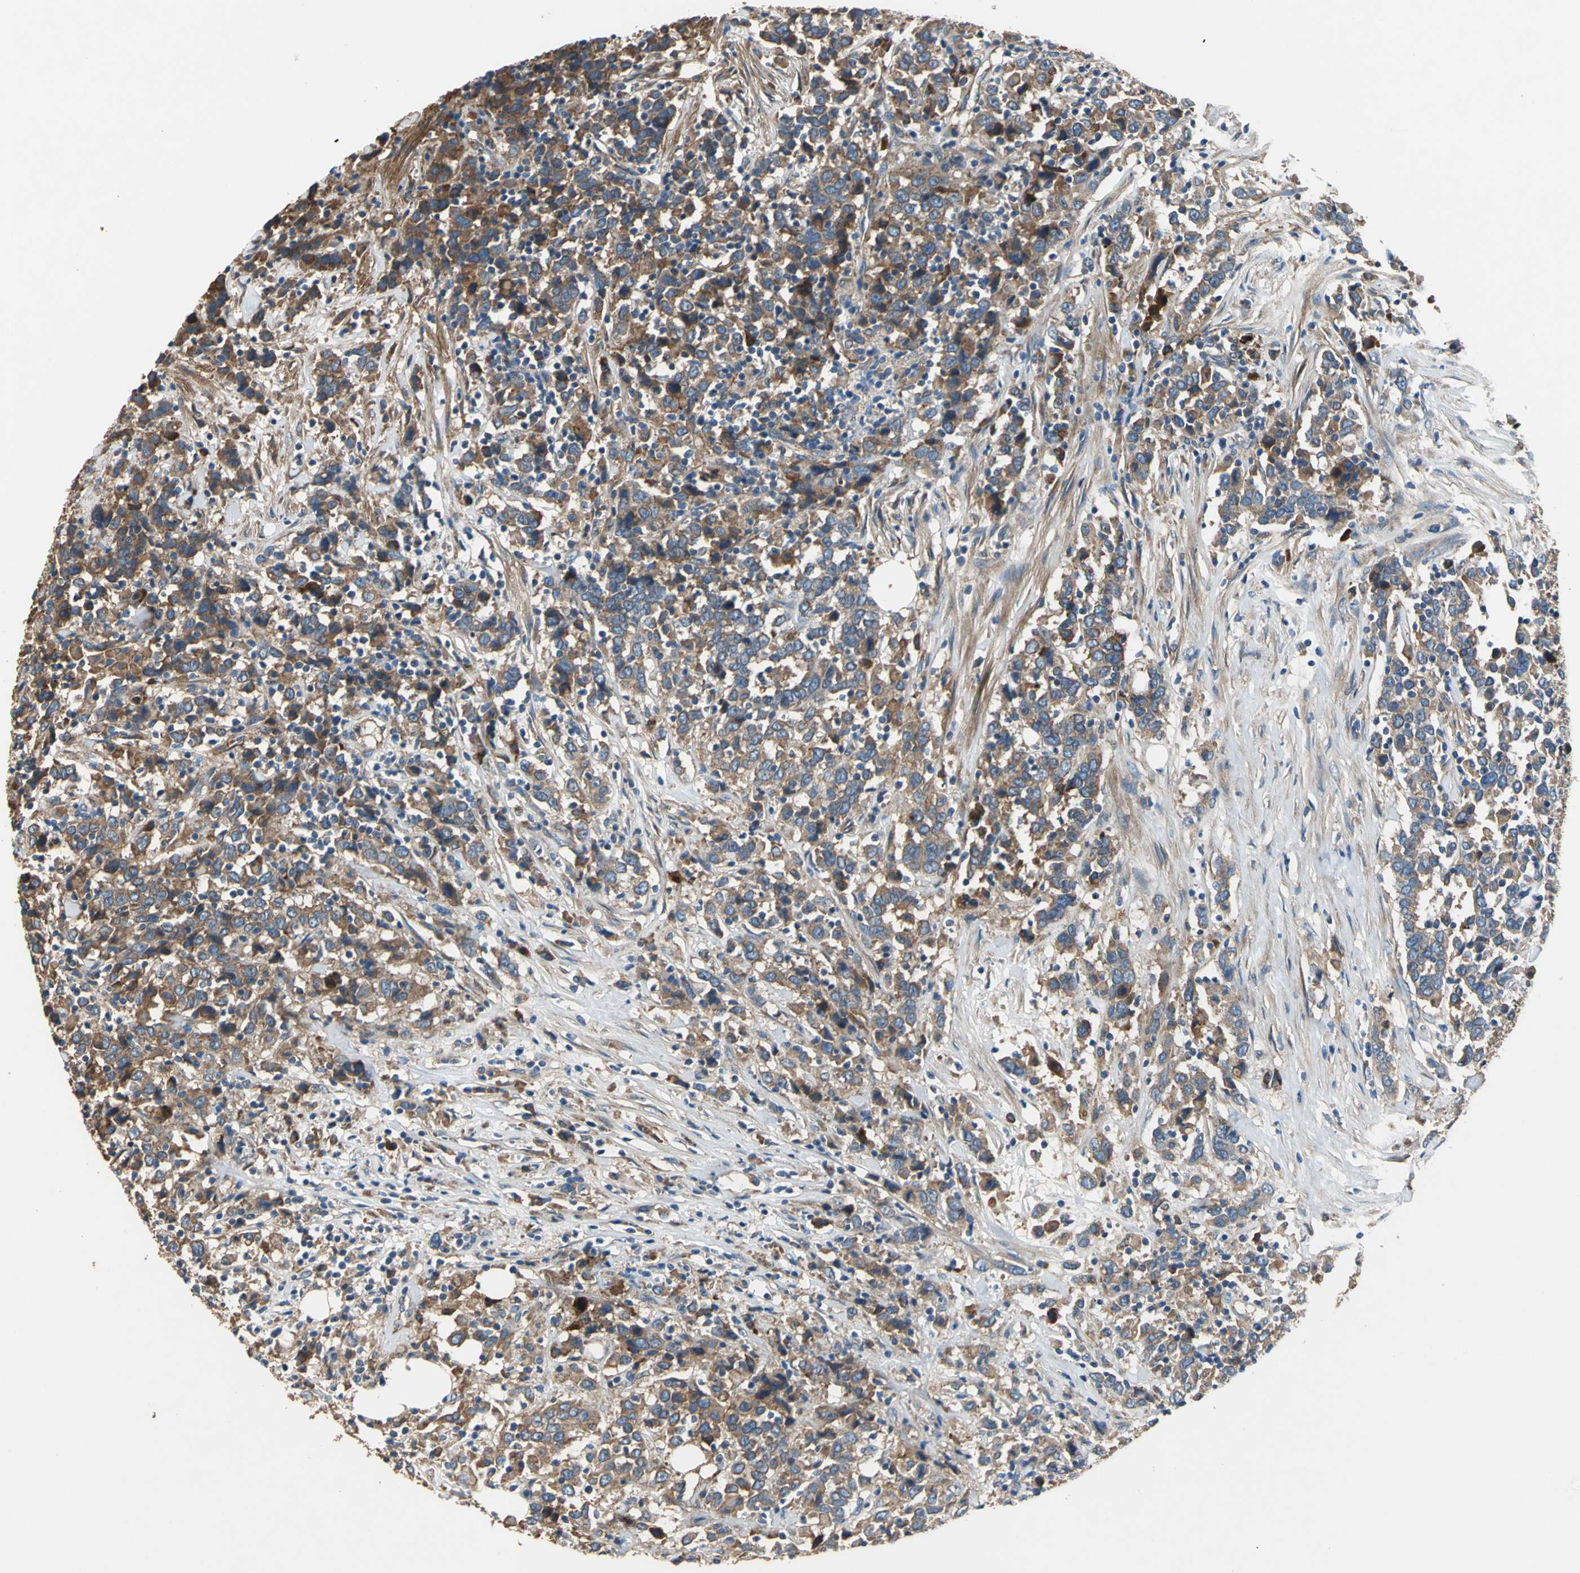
{"staining": {"intensity": "moderate", "quantity": ">75%", "location": "cytoplasmic/membranous"}, "tissue": "urothelial cancer", "cell_type": "Tumor cells", "image_type": "cancer", "snomed": [{"axis": "morphology", "description": "Urothelial carcinoma, High grade"}, {"axis": "topography", "description": "Urinary bladder"}], "caption": "Immunohistochemical staining of urothelial cancer reveals medium levels of moderate cytoplasmic/membranous protein positivity in approximately >75% of tumor cells.", "gene": "HEPH", "patient": {"sex": "male", "age": 61}}